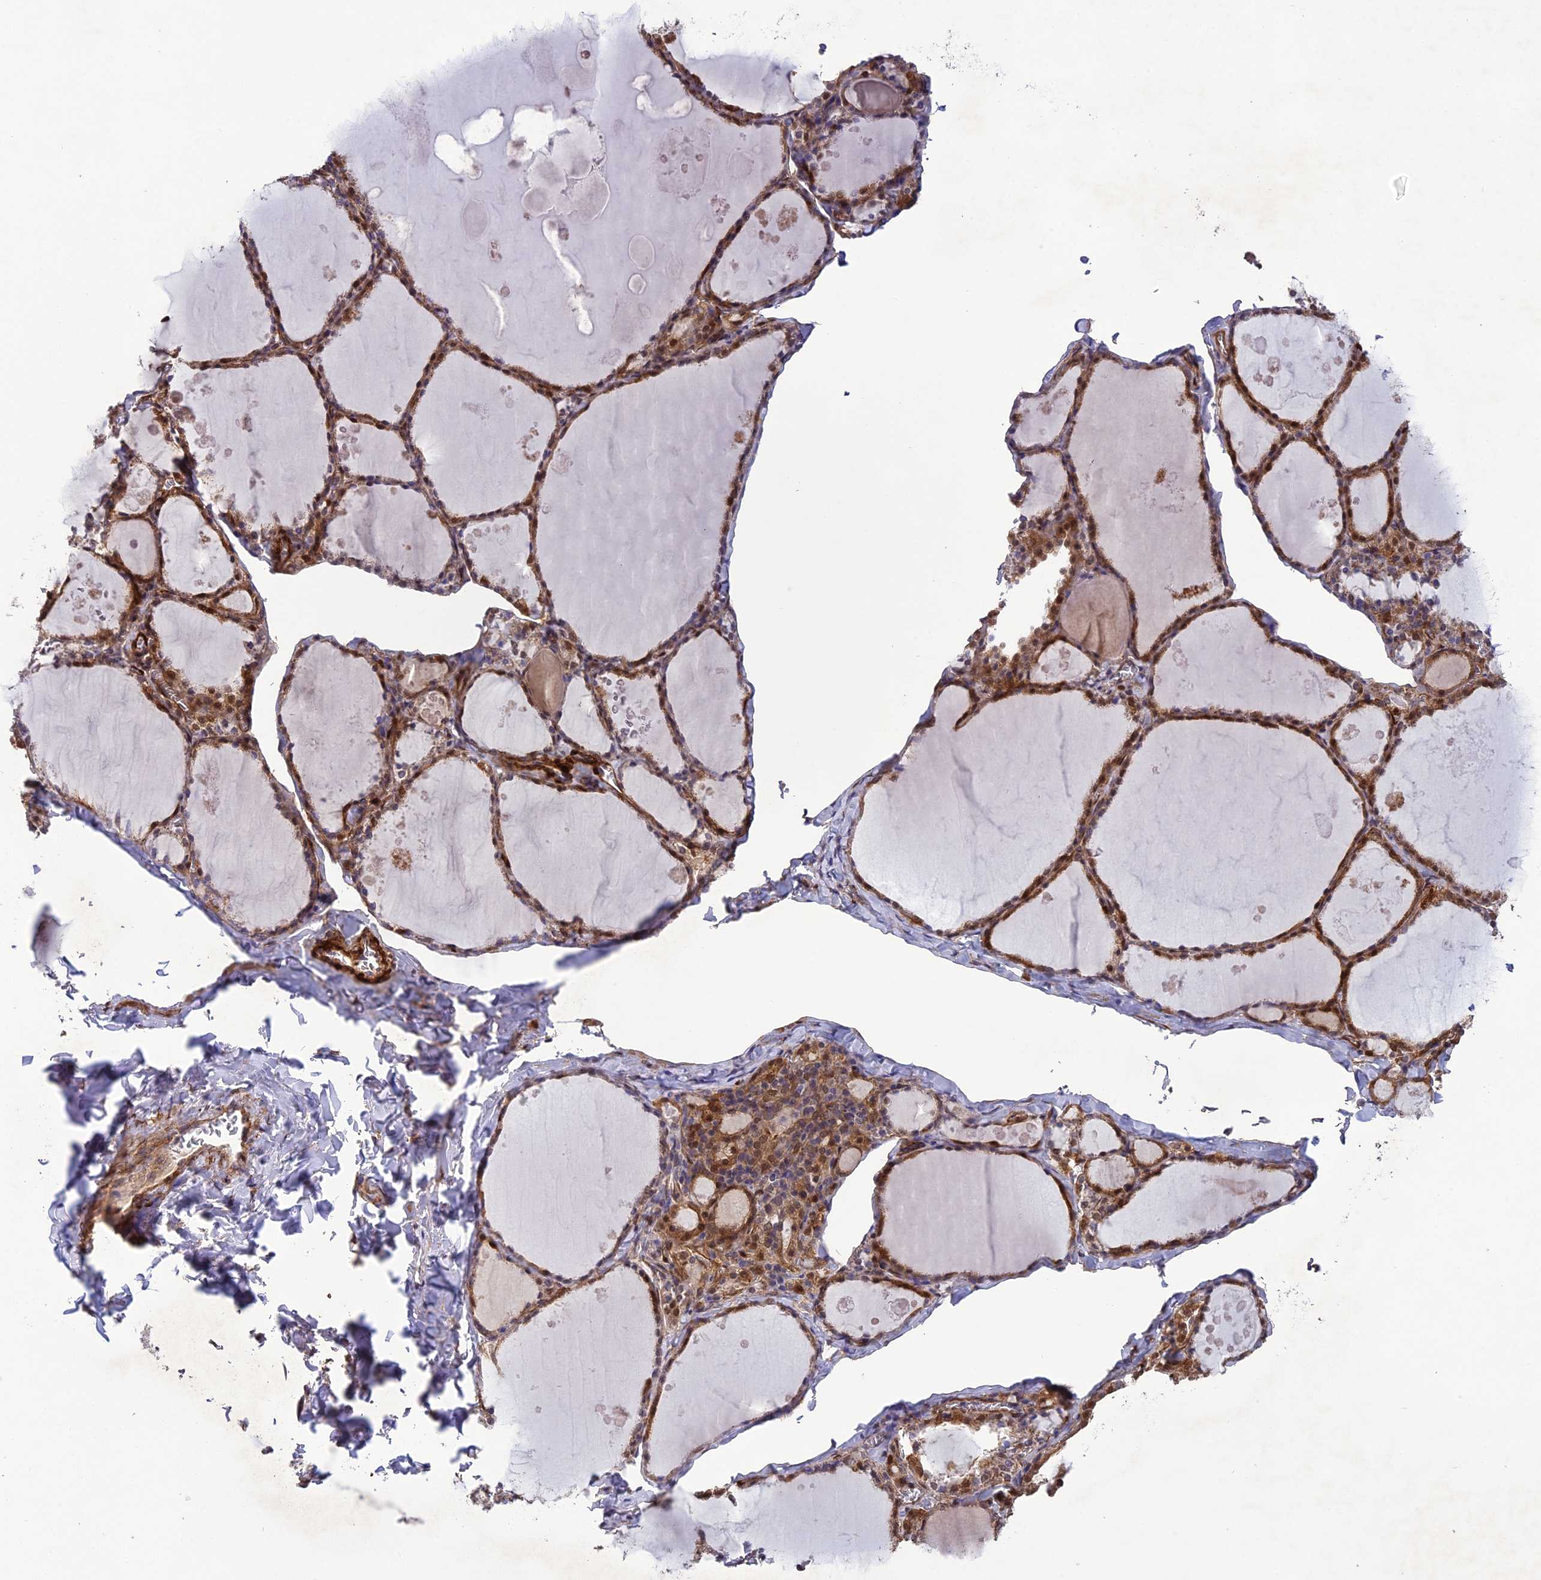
{"staining": {"intensity": "moderate", "quantity": ">75%", "location": "cytoplasmic/membranous,nuclear"}, "tissue": "thyroid gland", "cell_type": "Glandular cells", "image_type": "normal", "snomed": [{"axis": "morphology", "description": "Normal tissue, NOS"}, {"axis": "topography", "description": "Thyroid gland"}], "caption": "This photomicrograph displays immunohistochemistry (IHC) staining of benign human thyroid gland, with medium moderate cytoplasmic/membranous,nuclear staining in about >75% of glandular cells.", "gene": "TNS1", "patient": {"sex": "male", "age": 56}}